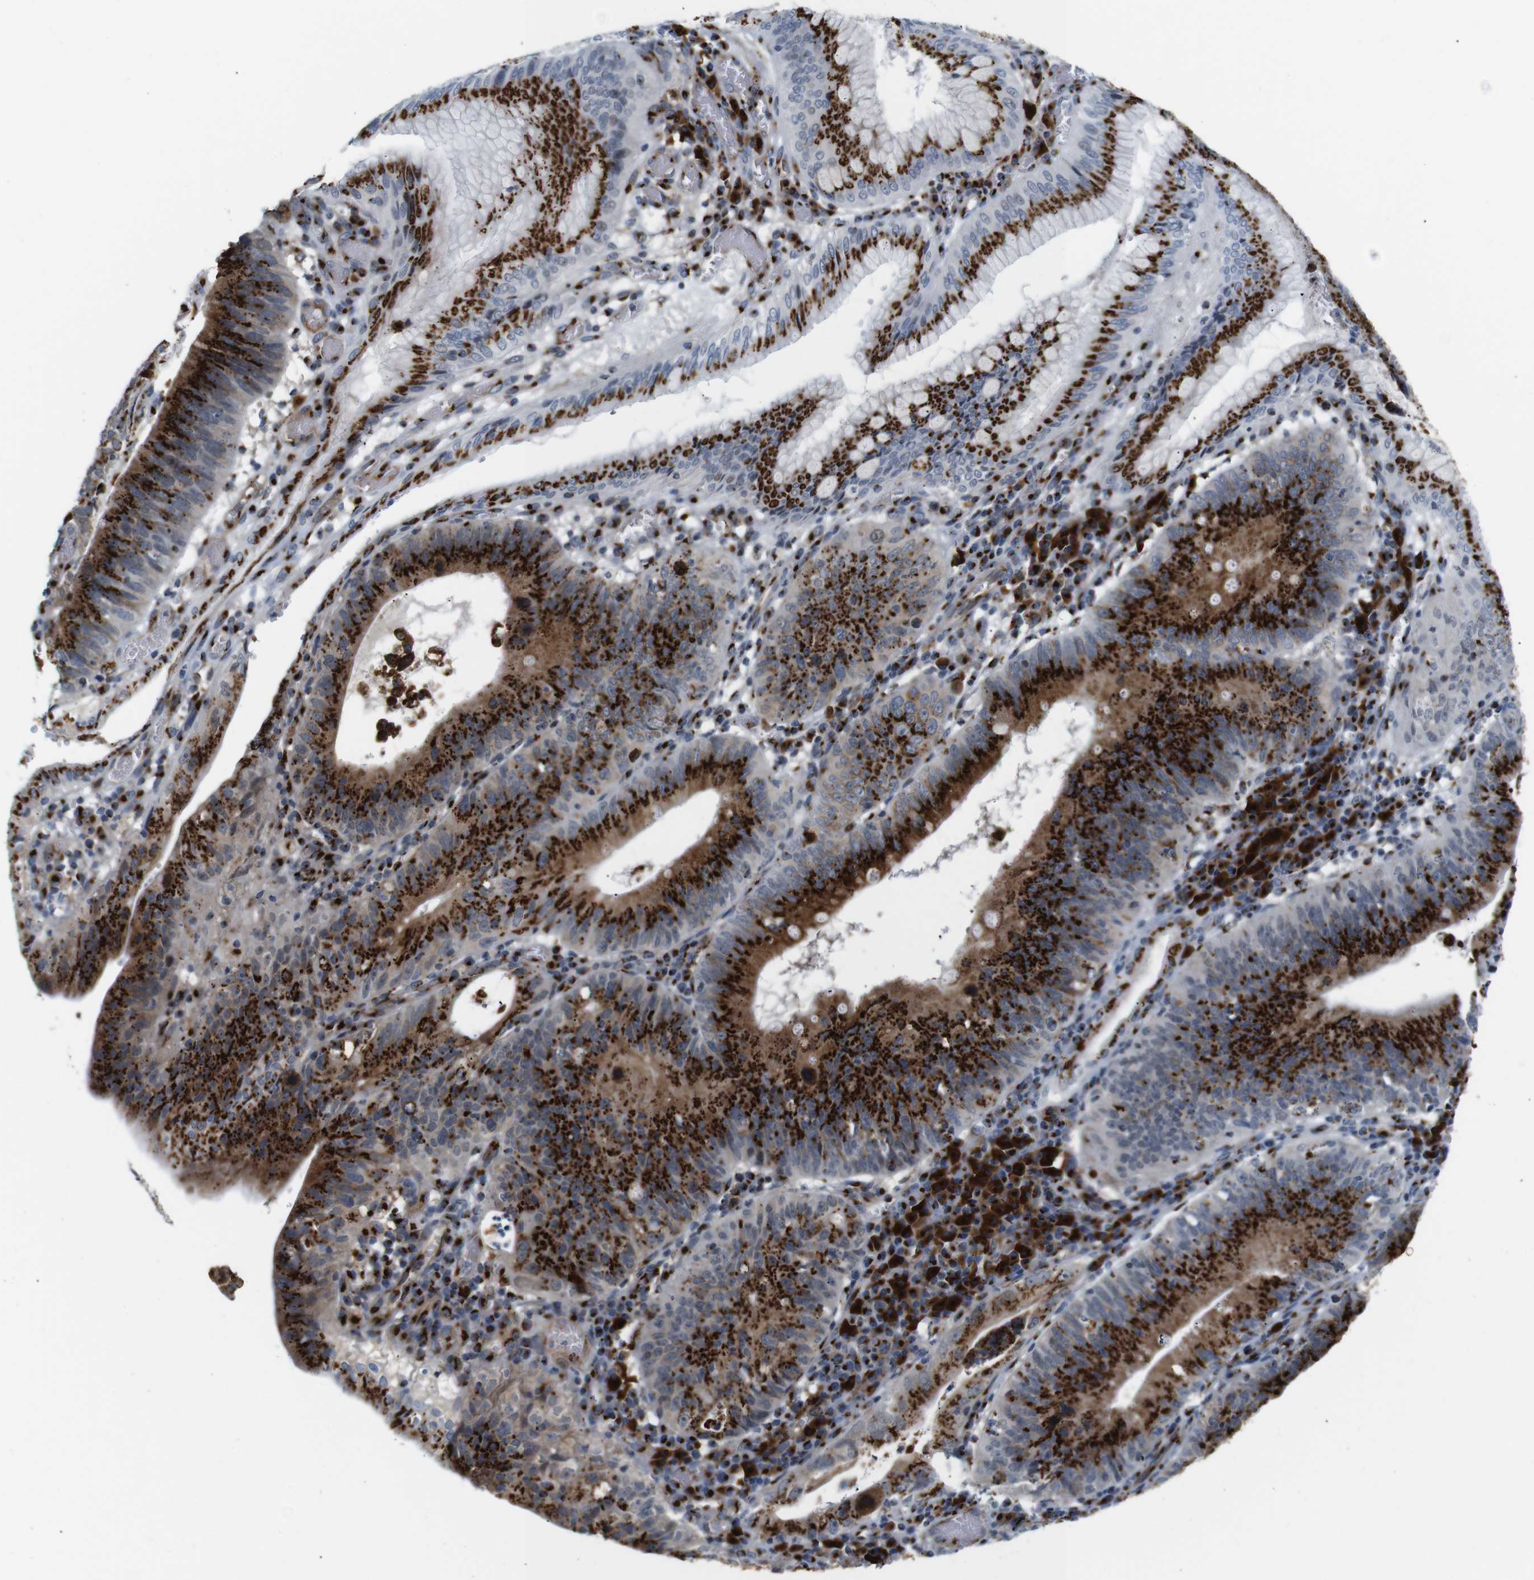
{"staining": {"intensity": "strong", "quantity": ">75%", "location": "cytoplasmic/membranous"}, "tissue": "stomach cancer", "cell_type": "Tumor cells", "image_type": "cancer", "snomed": [{"axis": "morphology", "description": "Adenocarcinoma, NOS"}, {"axis": "topography", "description": "Stomach"}], "caption": "Protein expression analysis of stomach adenocarcinoma exhibits strong cytoplasmic/membranous expression in approximately >75% of tumor cells. (Brightfield microscopy of DAB IHC at high magnification).", "gene": "TGOLN2", "patient": {"sex": "male", "age": 59}}